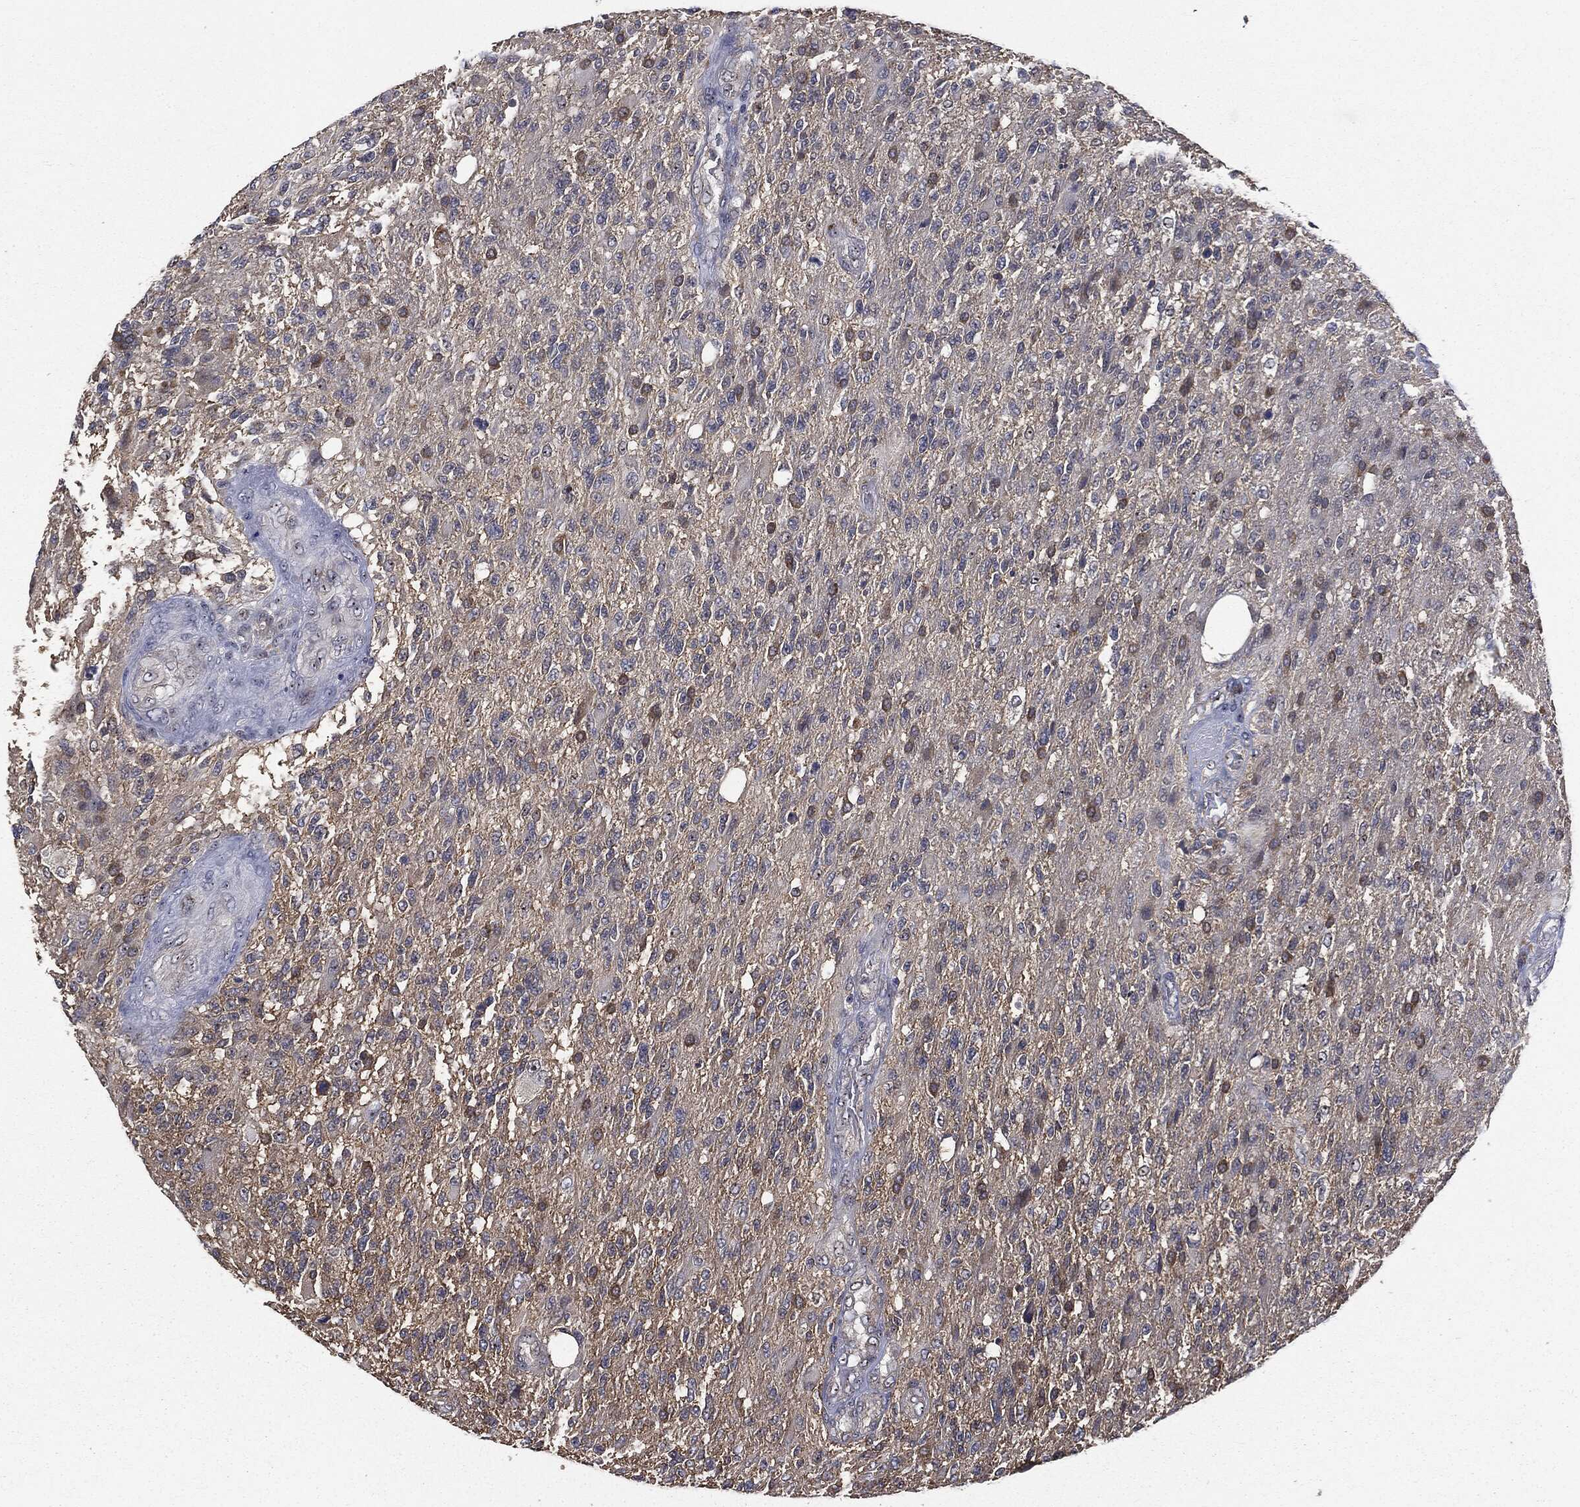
{"staining": {"intensity": "negative", "quantity": "none", "location": "none"}, "tissue": "glioma", "cell_type": "Tumor cells", "image_type": "cancer", "snomed": [{"axis": "morphology", "description": "Glioma, malignant, High grade"}, {"axis": "topography", "description": "Brain"}], "caption": "IHC histopathology image of neoplastic tissue: glioma stained with DAB (3,3'-diaminobenzidine) reveals no significant protein positivity in tumor cells.", "gene": "TRMT1L", "patient": {"sex": "male", "age": 56}}